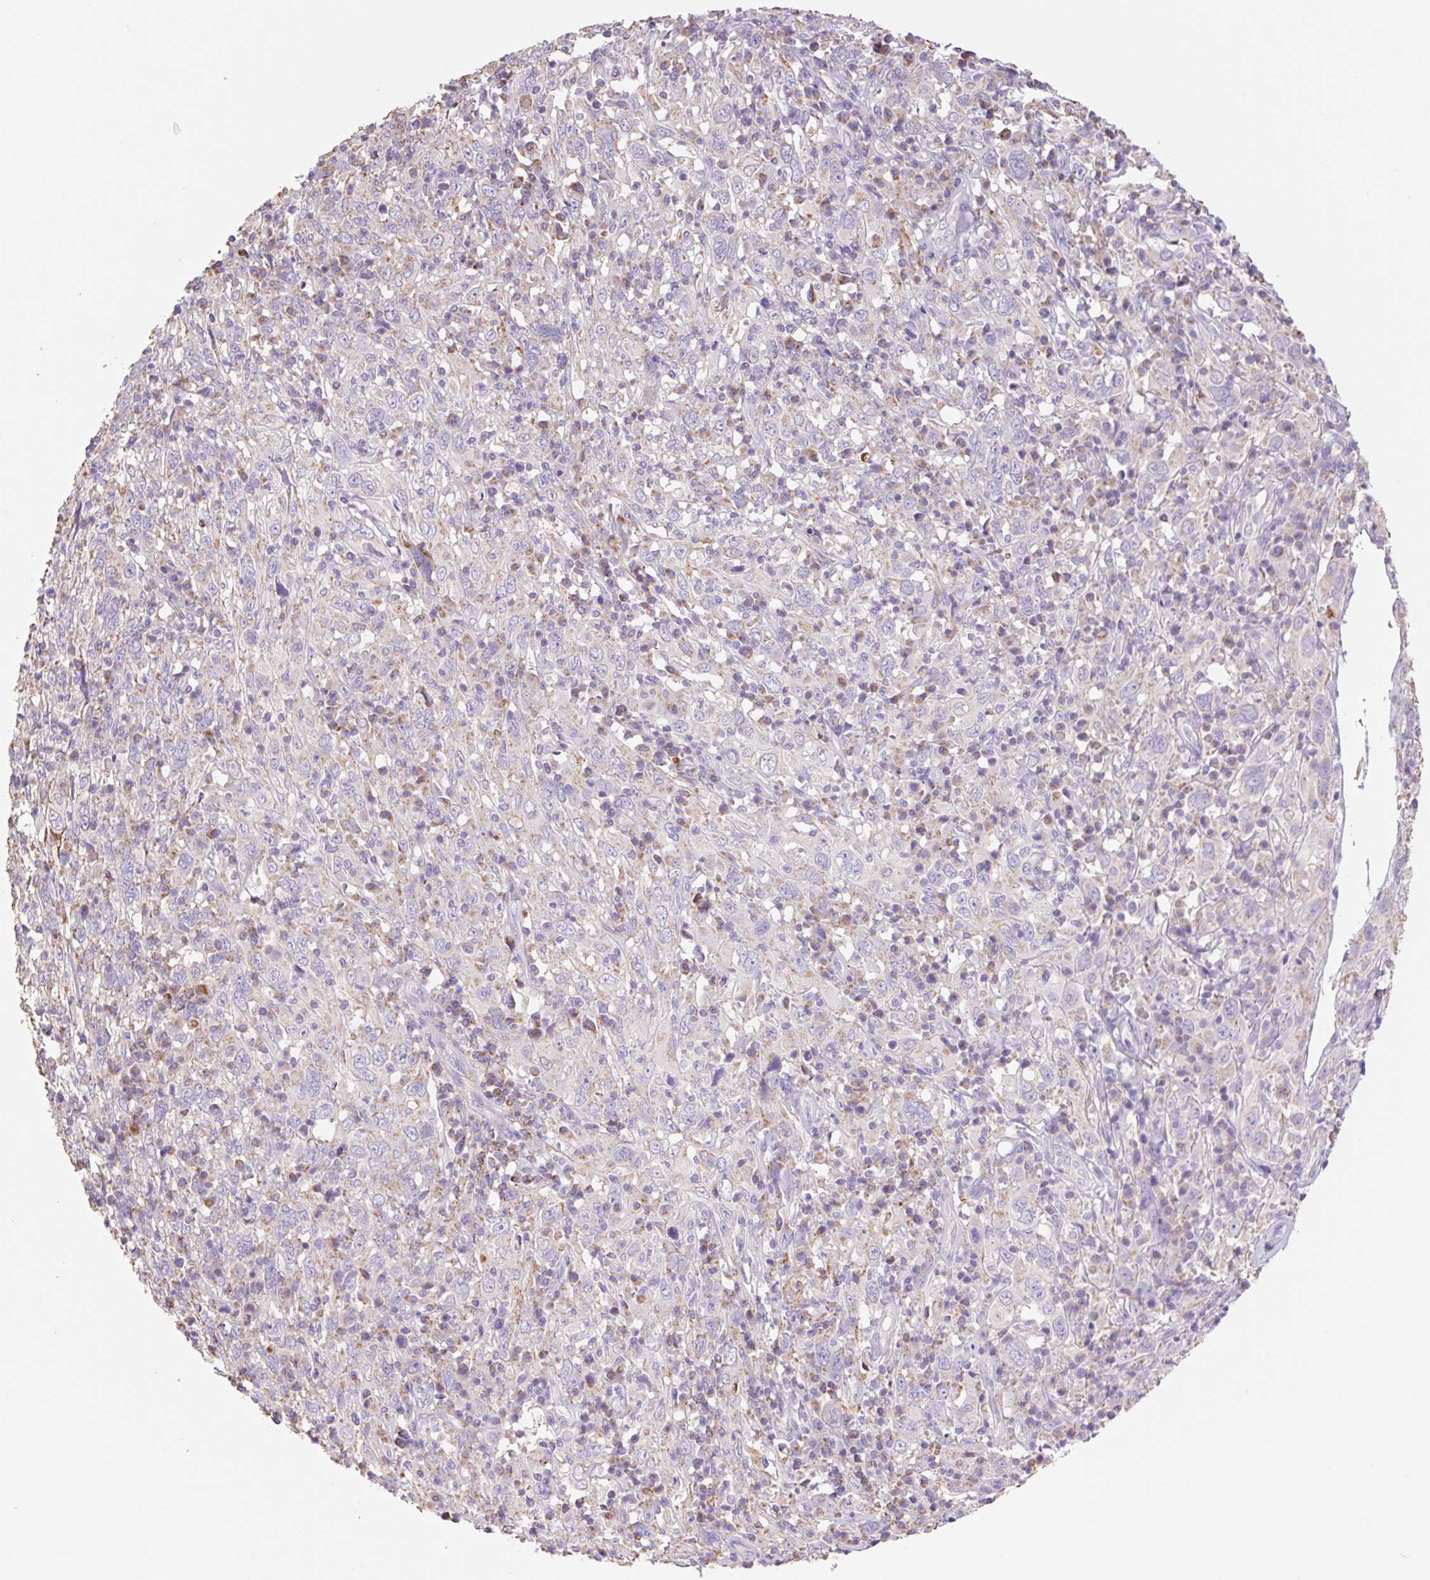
{"staining": {"intensity": "negative", "quantity": "none", "location": "none"}, "tissue": "cervical cancer", "cell_type": "Tumor cells", "image_type": "cancer", "snomed": [{"axis": "morphology", "description": "Squamous cell carcinoma, NOS"}, {"axis": "topography", "description": "Cervix"}], "caption": "DAB immunohistochemical staining of human cervical cancer (squamous cell carcinoma) displays no significant staining in tumor cells. (DAB immunohistochemistry (IHC), high magnification).", "gene": "COPZ2", "patient": {"sex": "female", "age": 46}}